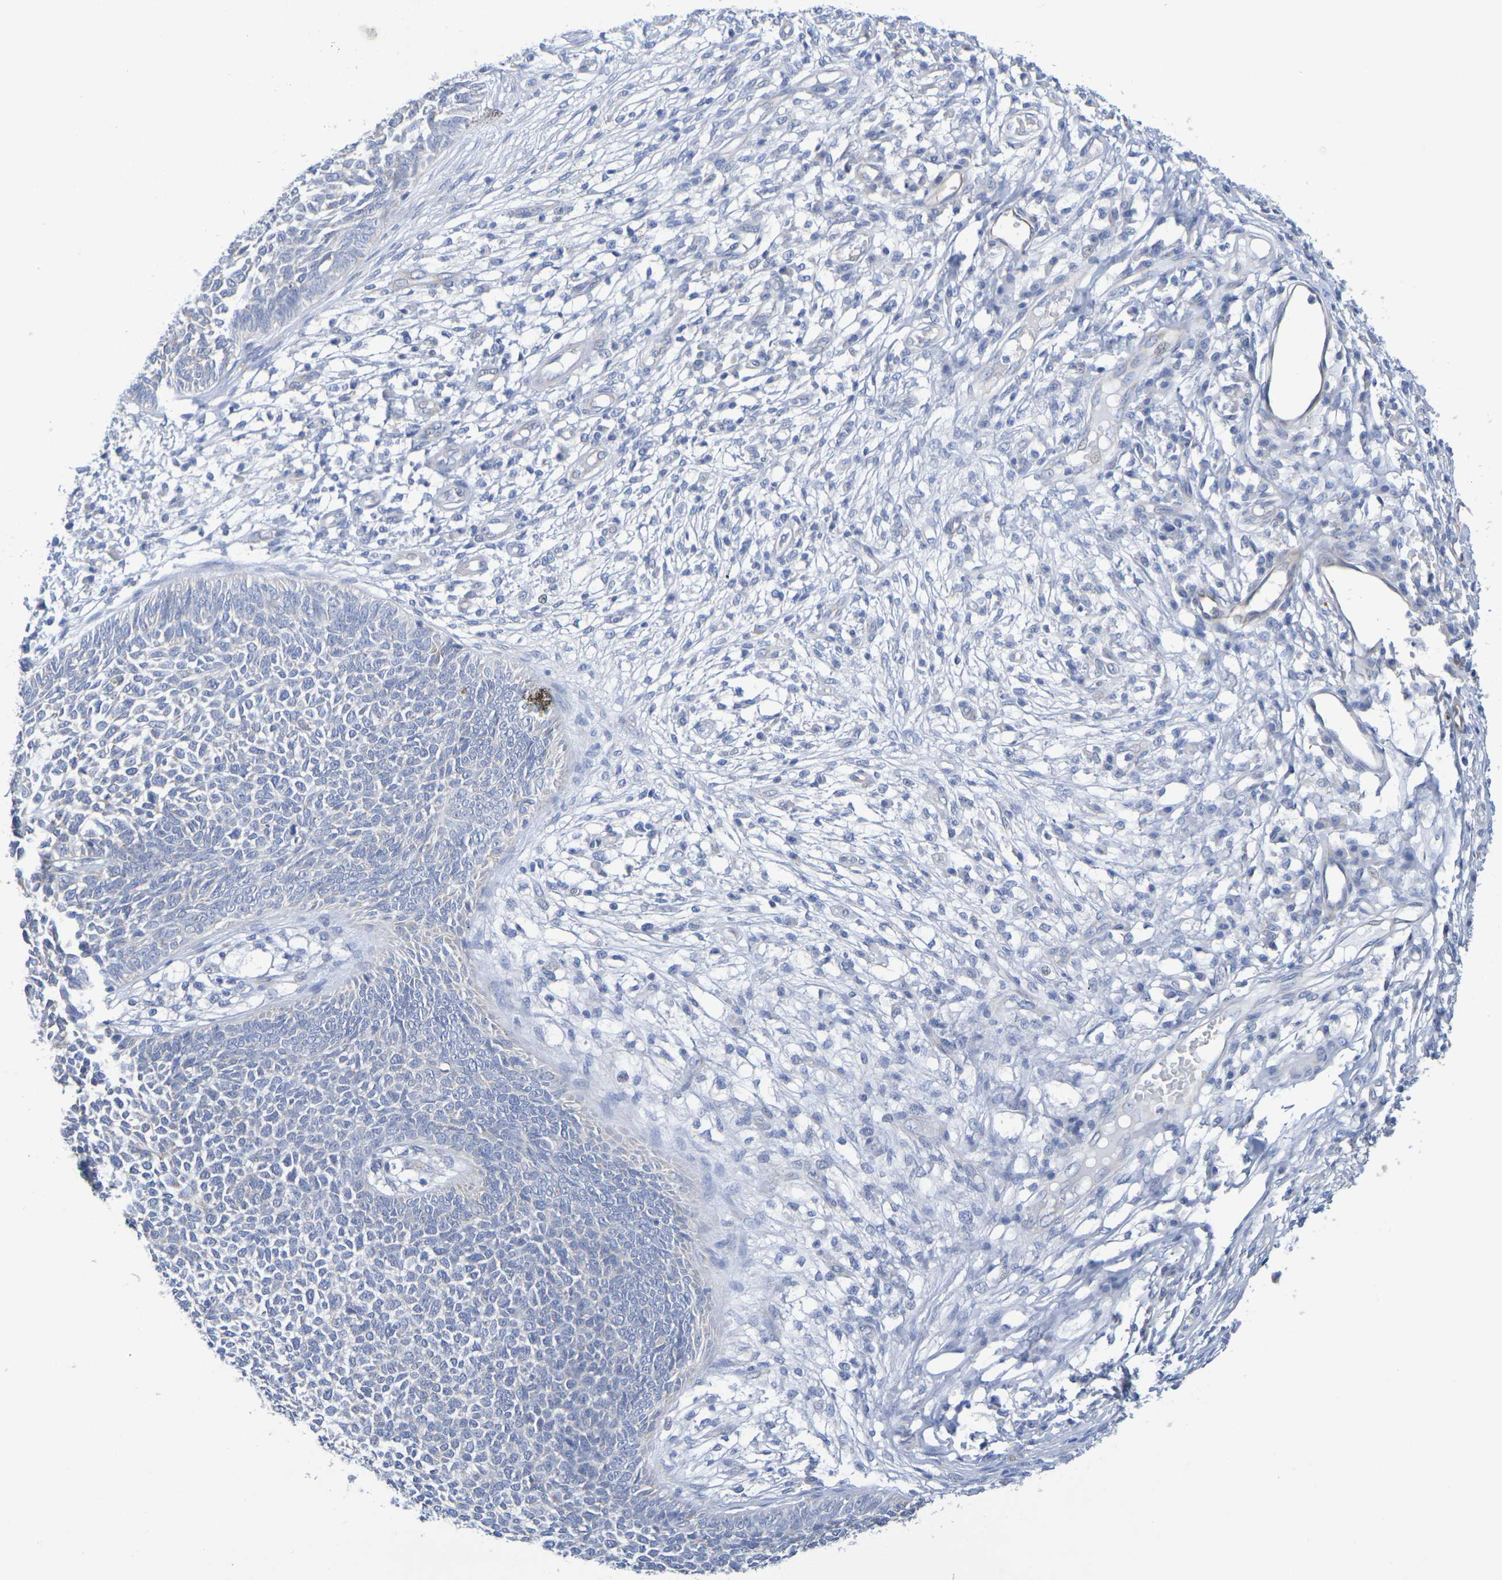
{"staining": {"intensity": "negative", "quantity": "none", "location": "none"}, "tissue": "skin cancer", "cell_type": "Tumor cells", "image_type": "cancer", "snomed": [{"axis": "morphology", "description": "Basal cell carcinoma"}, {"axis": "topography", "description": "Skin"}], "caption": "A histopathology image of skin cancer (basal cell carcinoma) stained for a protein reveals no brown staining in tumor cells. (DAB immunohistochemistry visualized using brightfield microscopy, high magnification).", "gene": "TMCC3", "patient": {"sex": "female", "age": 84}}